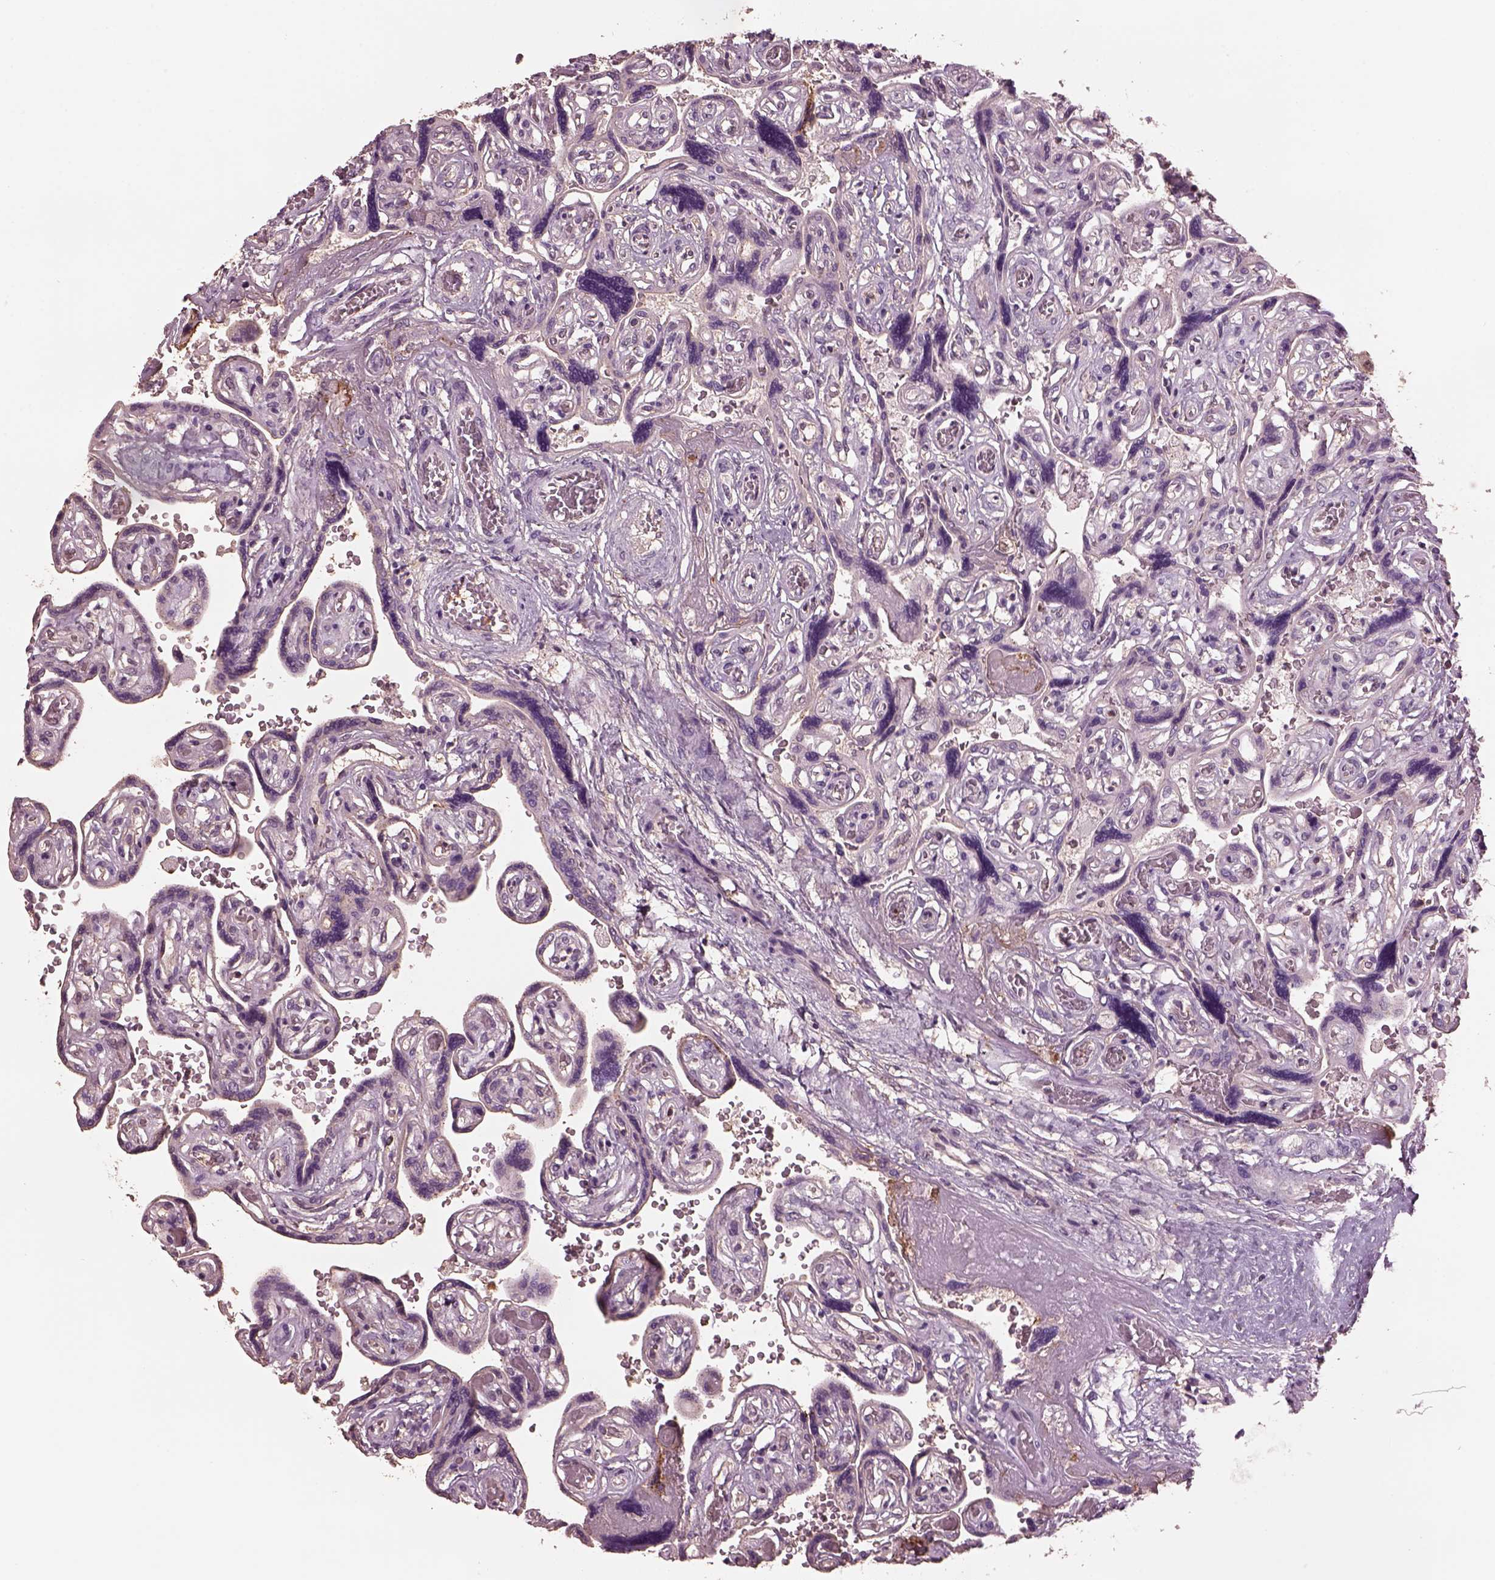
{"staining": {"intensity": "weak", "quantity": "<25%", "location": "nuclear"}, "tissue": "placenta", "cell_type": "Decidual cells", "image_type": "normal", "snomed": [{"axis": "morphology", "description": "Normal tissue, NOS"}, {"axis": "topography", "description": "Placenta"}], "caption": "The immunohistochemistry (IHC) micrograph has no significant positivity in decidual cells of placenta.", "gene": "SRI", "patient": {"sex": "female", "age": 32}}